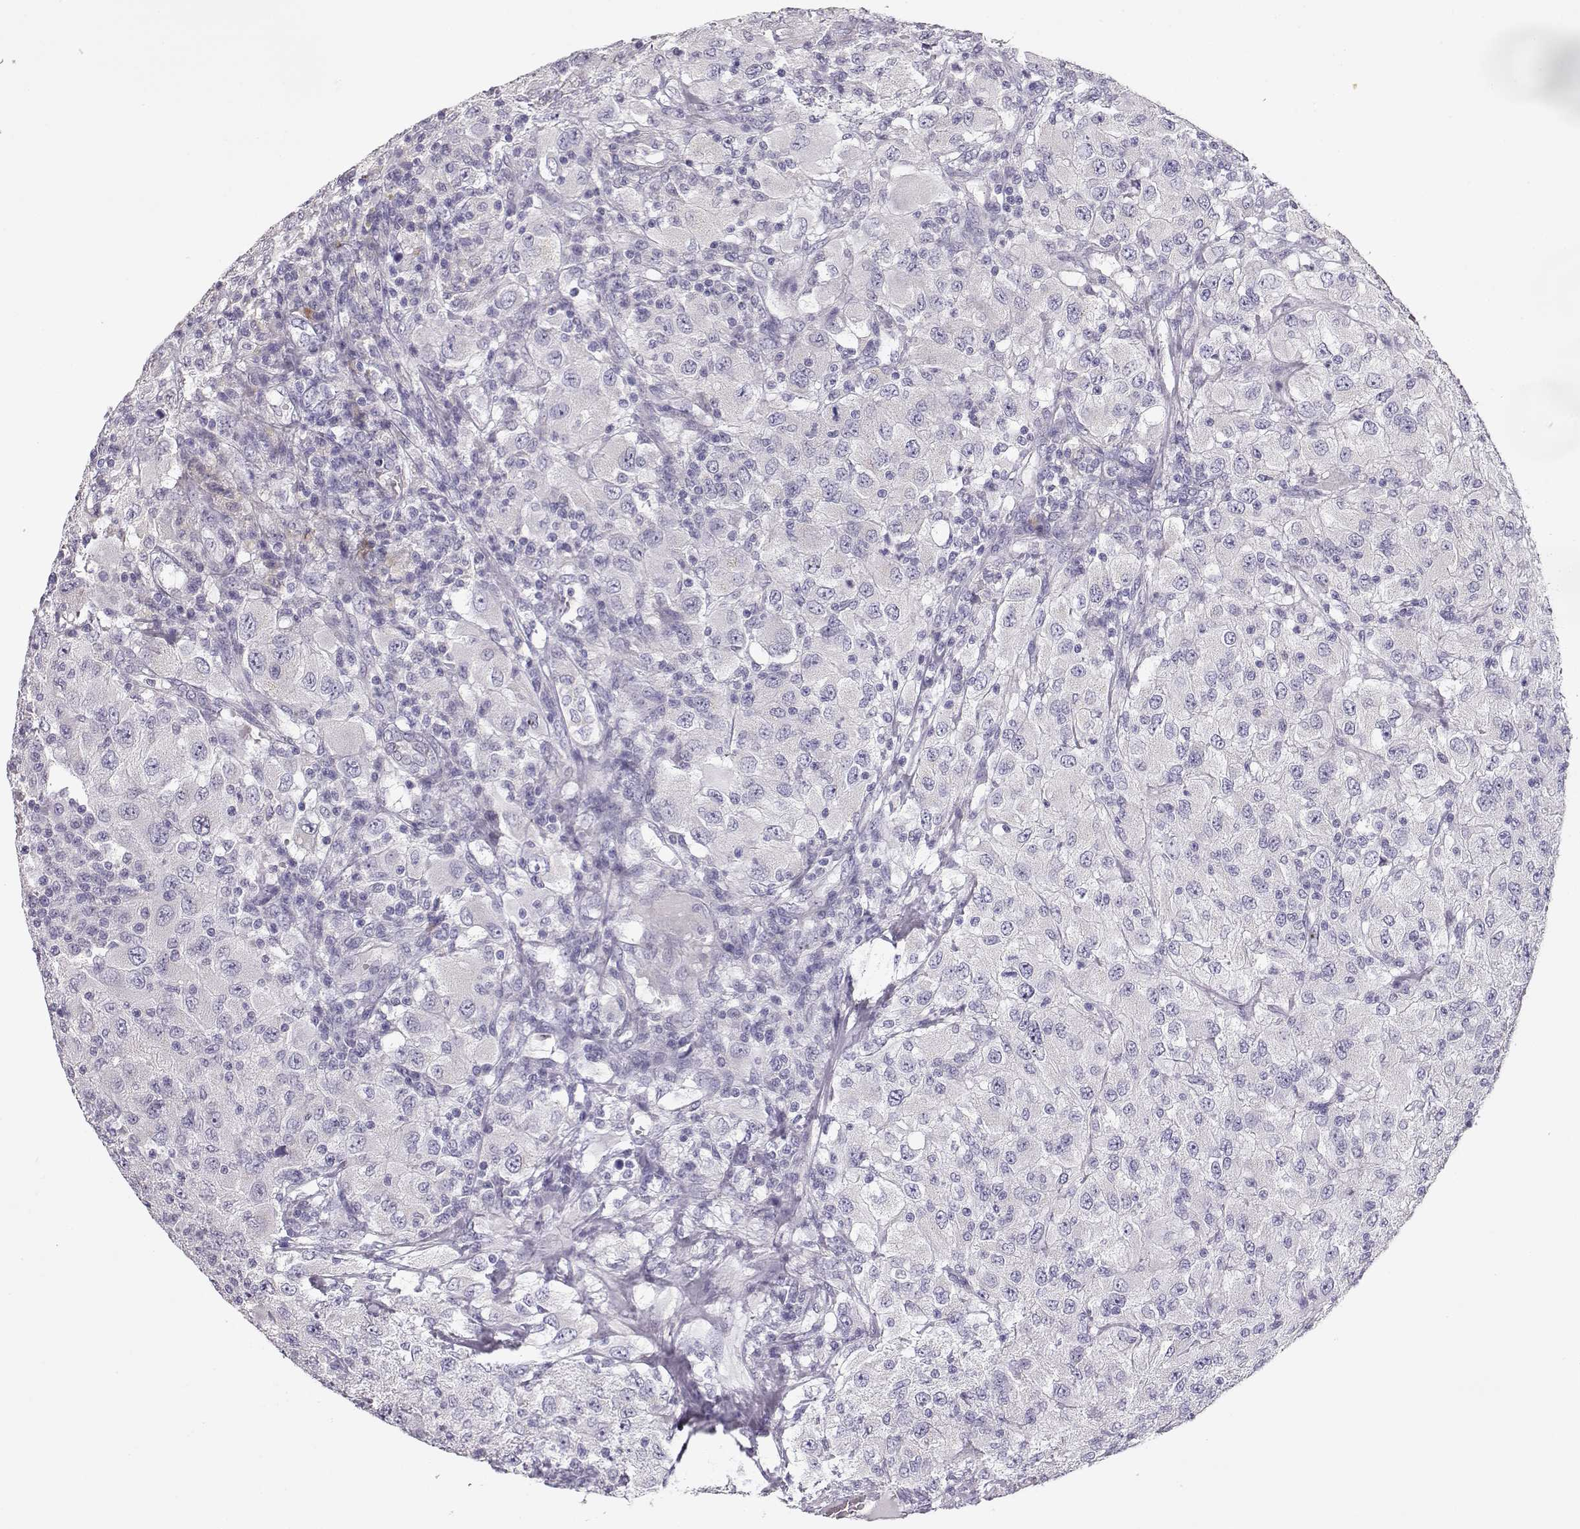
{"staining": {"intensity": "negative", "quantity": "none", "location": "none"}, "tissue": "renal cancer", "cell_type": "Tumor cells", "image_type": "cancer", "snomed": [{"axis": "morphology", "description": "Adenocarcinoma, NOS"}, {"axis": "topography", "description": "Kidney"}], "caption": "The IHC micrograph has no significant staining in tumor cells of renal cancer (adenocarcinoma) tissue.", "gene": "GLIPR1L2", "patient": {"sex": "female", "age": 67}}